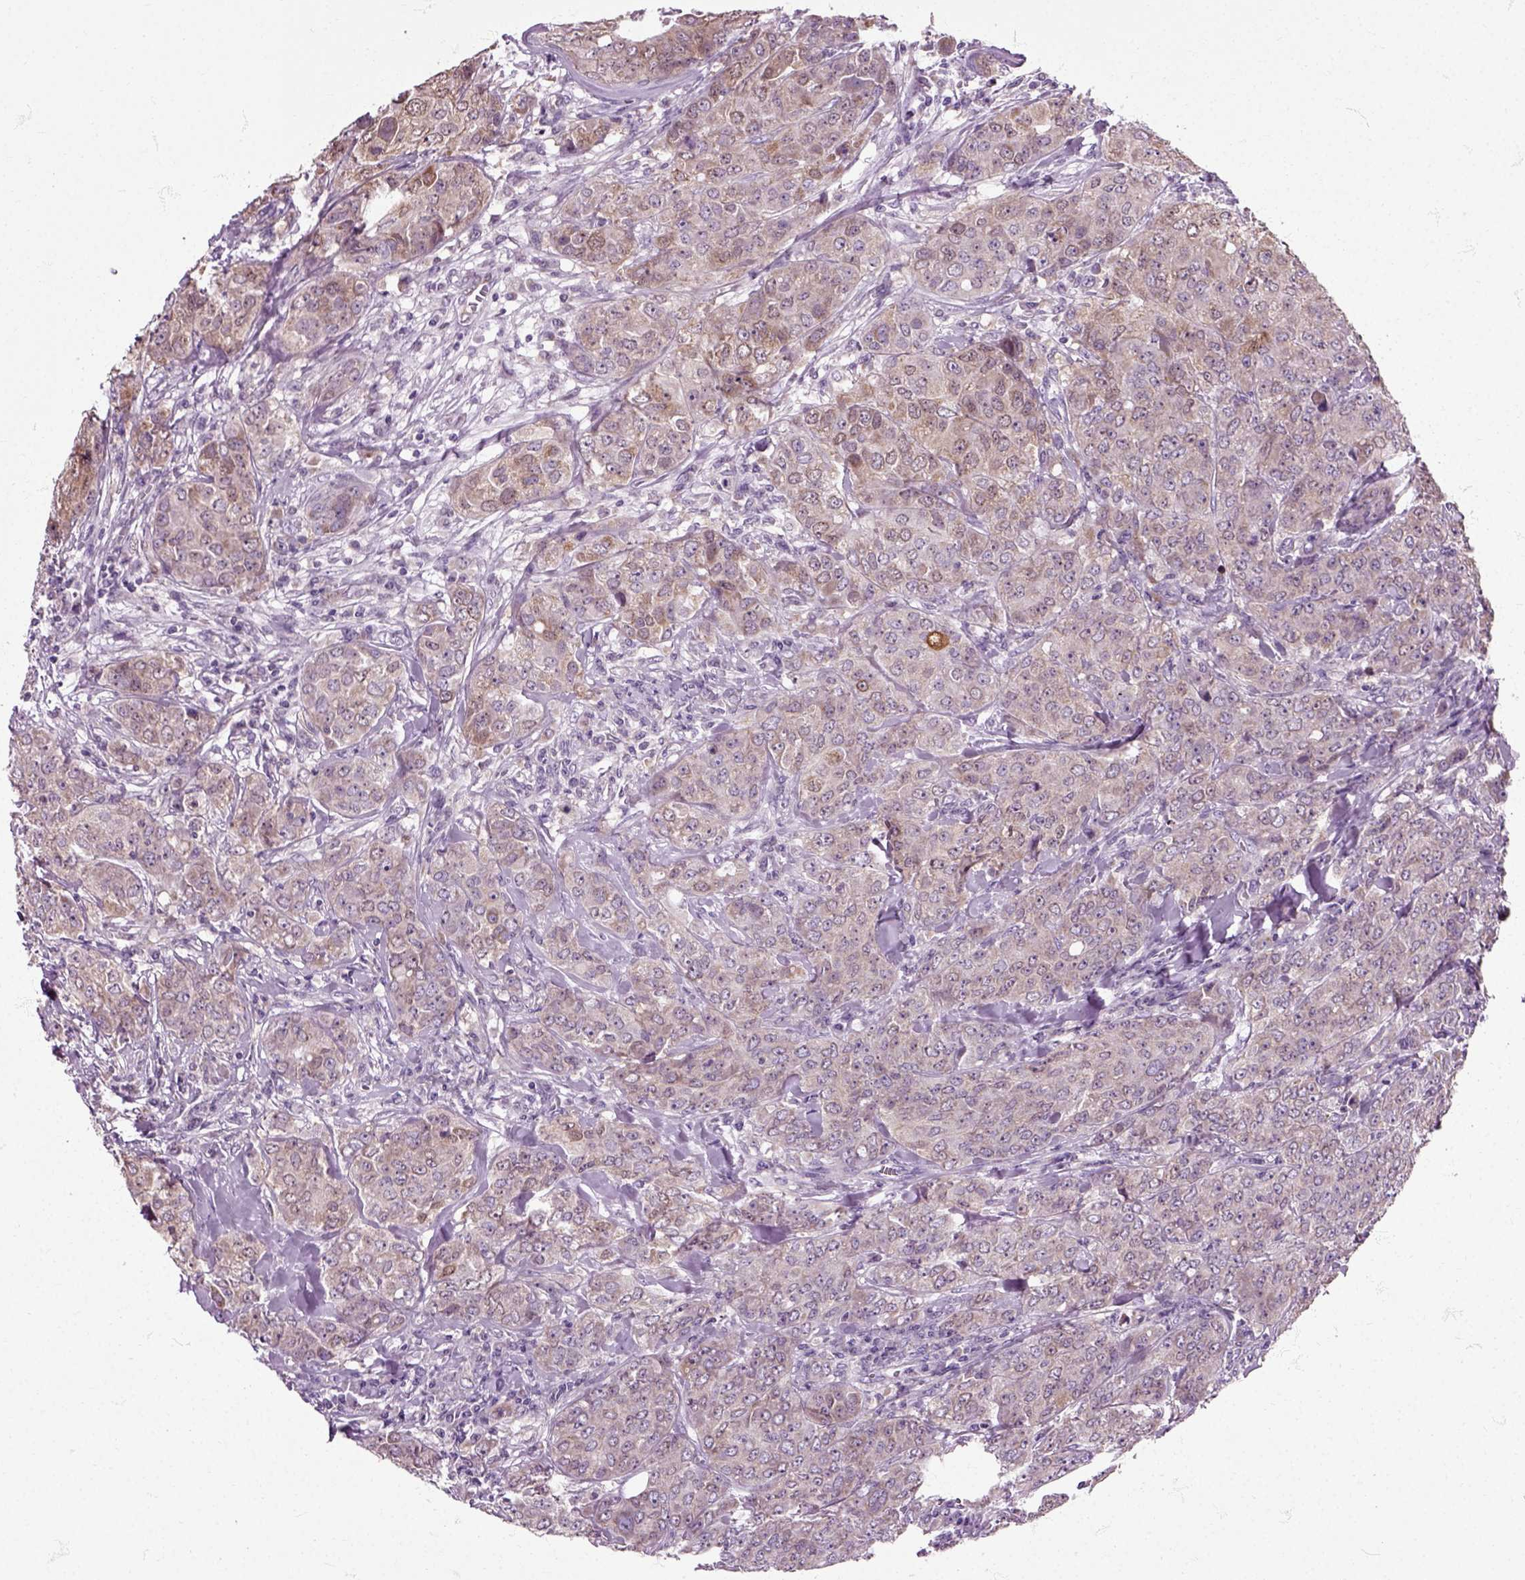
{"staining": {"intensity": "moderate", "quantity": "<25%", "location": "cytoplasmic/membranous"}, "tissue": "breast cancer", "cell_type": "Tumor cells", "image_type": "cancer", "snomed": [{"axis": "morphology", "description": "Duct carcinoma"}, {"axis": "topography", "description": "Breast"}], "caption": "Human breast infiltrating ductal carcinoma stained with a protein marker displays moderate staining in tumor cells.", "gene": "HSPA2", "patient": {"sex": "female", "age": 43}}